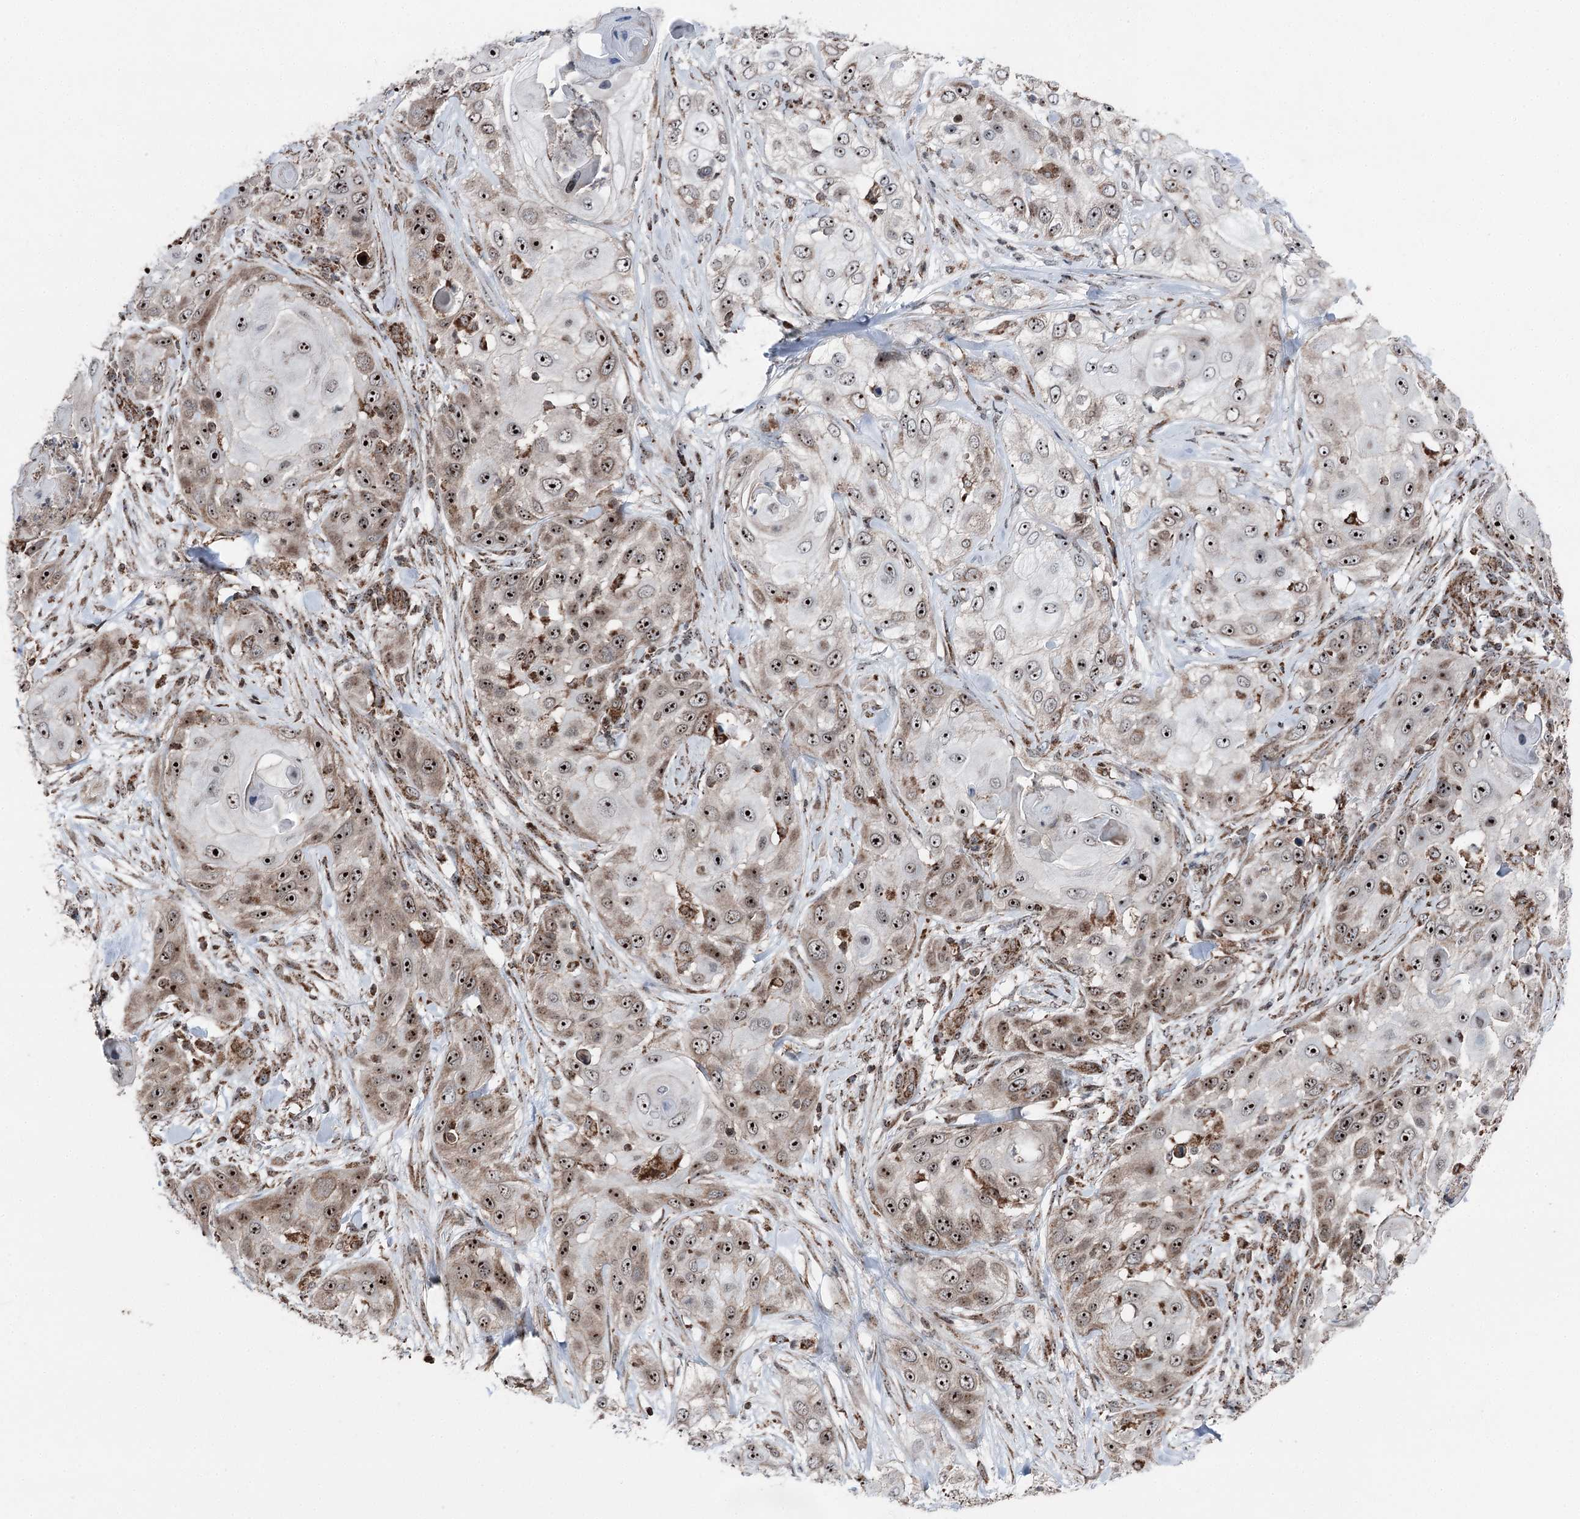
{"staining": {"intensity": "strong", "quantity": ">75%", "location": "nuclear"}, "tissue": "skin cancer", "cell_type": "Tumor cells", "image_type": "cancer", "snomed": [{"axis": "morphology", "description": "Squamous cell carcinoma, NOS"}, {"axis": "topography", "description": "Skin"}], "caption": "Immunohistochemistry image of human skin squamous cell carcinoma stained for a protein (brown), which shows high levels of strong nuclear staining in approximately >75% of tumor cells.", "gene": "STEEP1", "patient": {"sex": "female", "age": 44}}